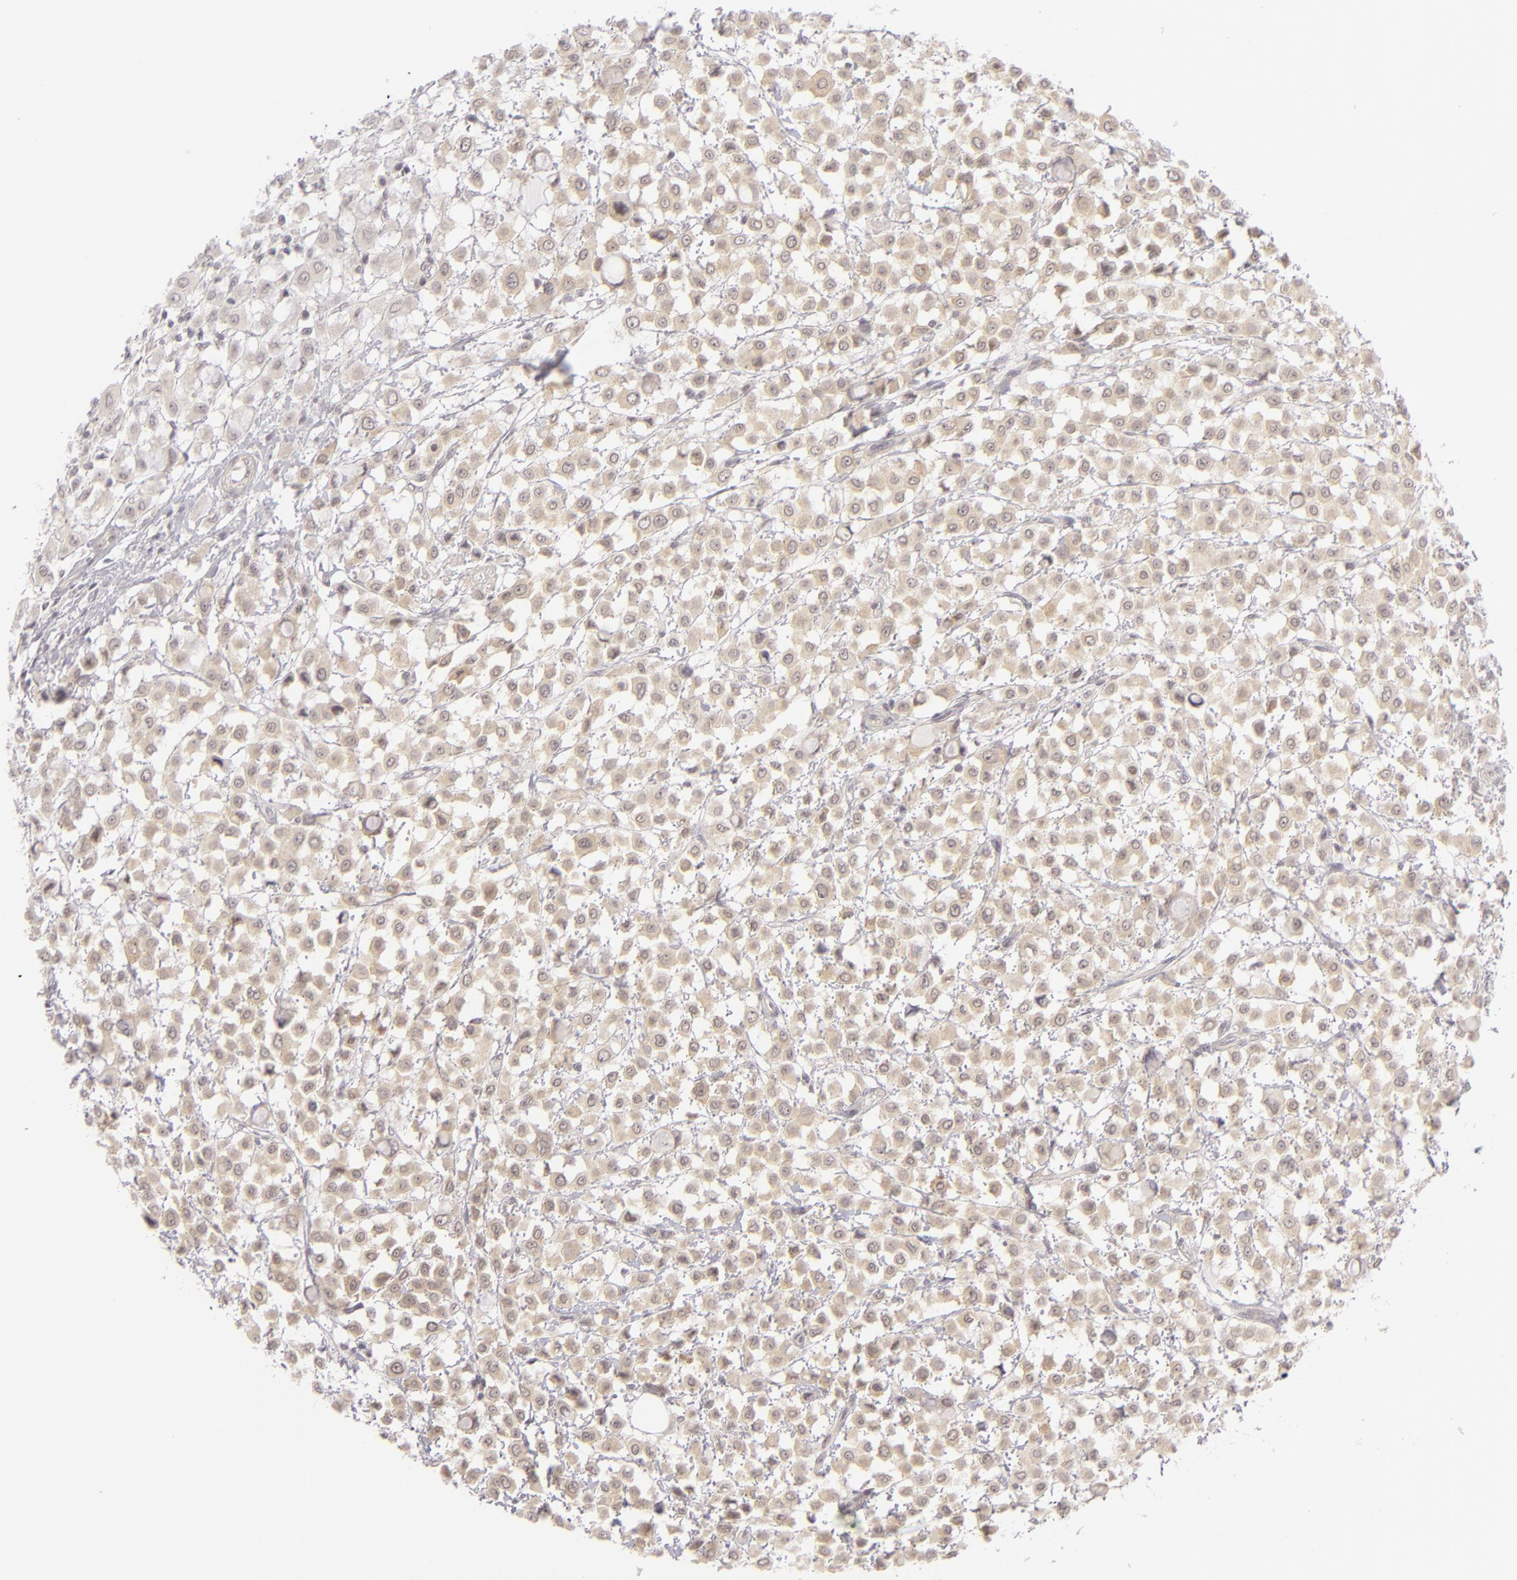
{"staining": {"intensity": "weak", "quantity": ">75%", "location": "cytoplasmic/membranous"}, "tissue": "breast cancer", "cell_type": "Tumor cells", "image_type": "cancer", "snomed": [{"axis": "morphology", "description": "Lobular carcinoma"}, {"axis": "topography", "description": "Breast"}], "caption": "Immunohistochemical staining of human lobular carcinoma (breast) shows low levels of weak cytoplasmic/membranous protein expression in about >75% of tumor cells.", "gene": "DLG3", "patient": {"sex": "female", "age": 85}}